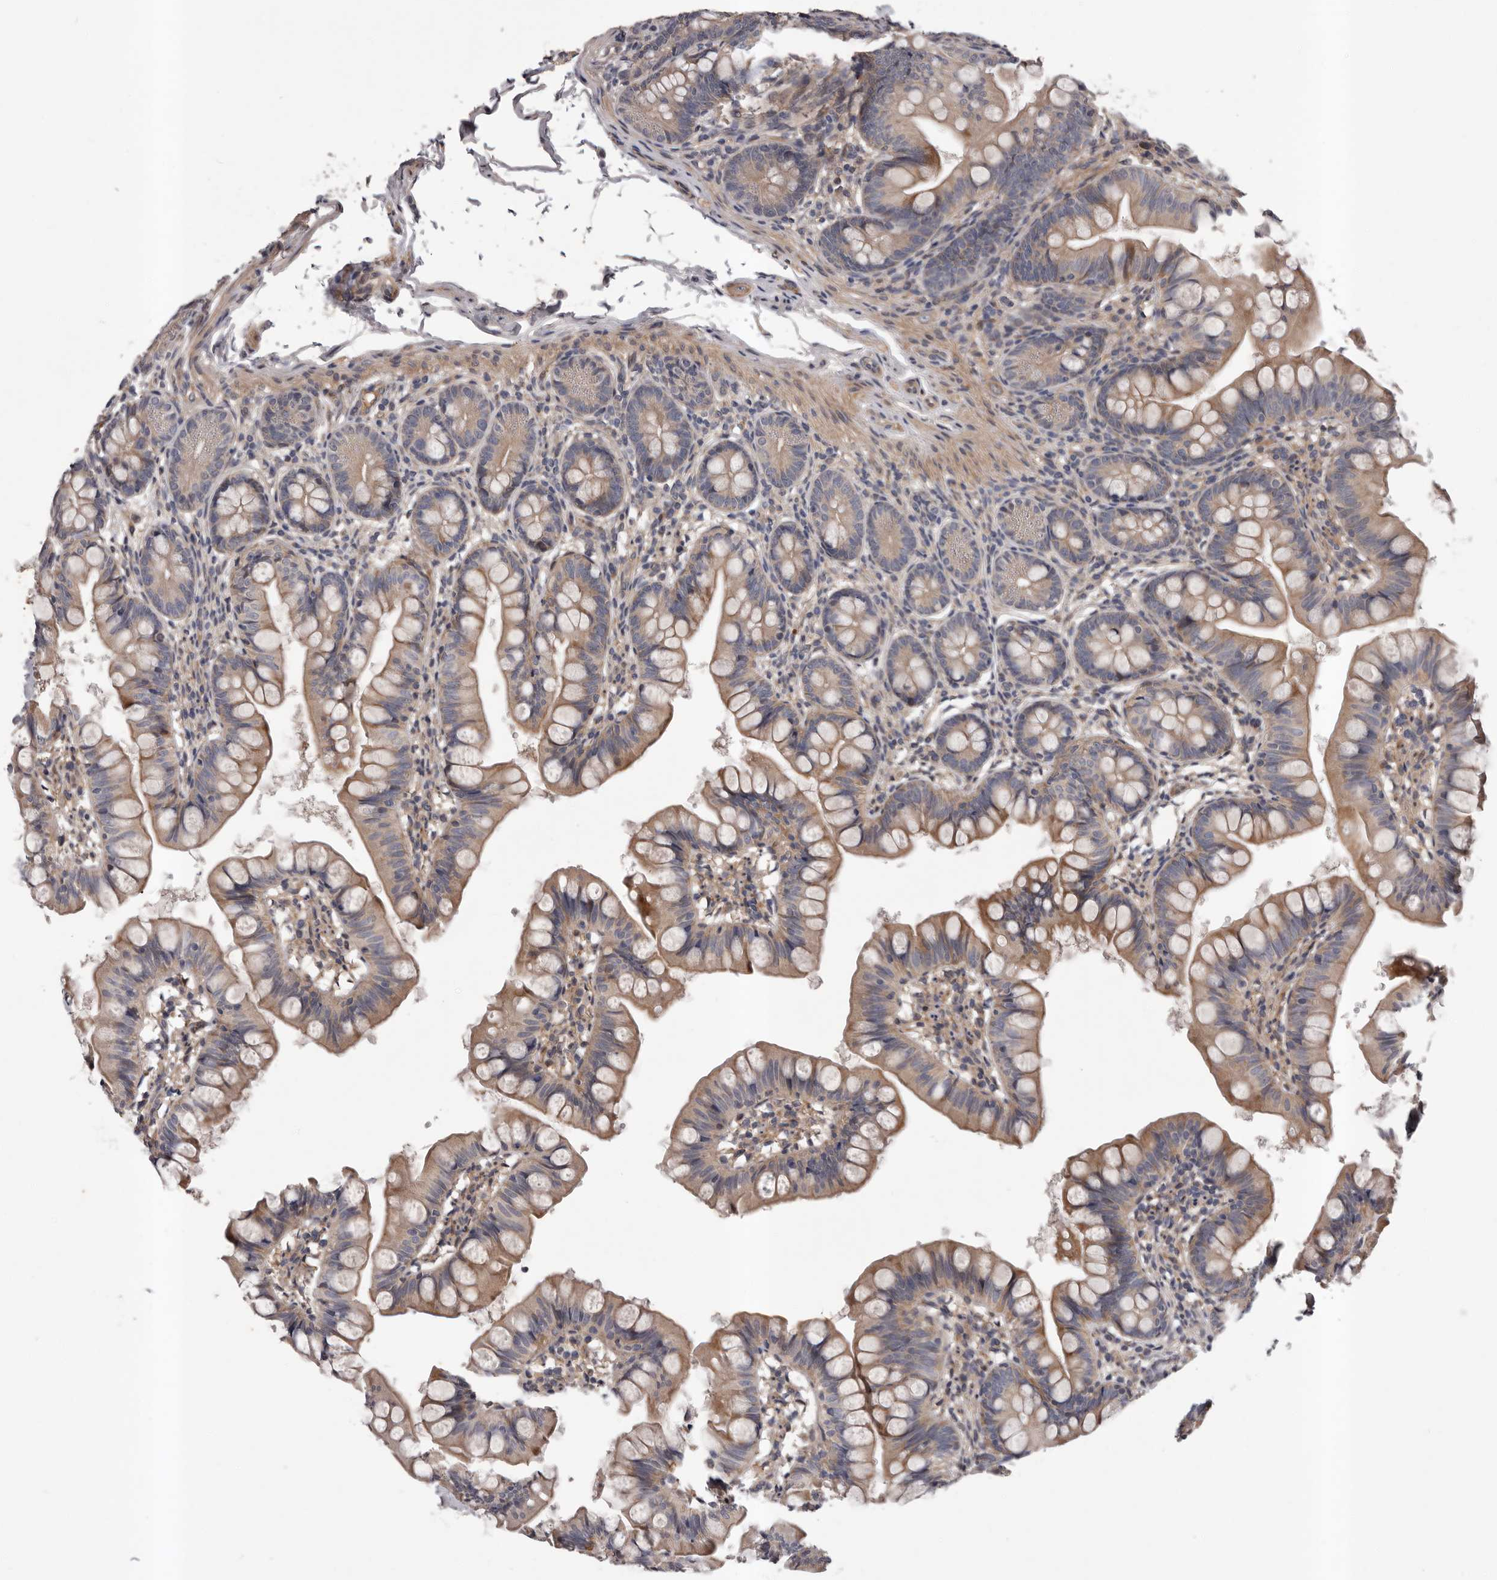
{"staining": {"intensity": "weak", "quantity": ">75%", "location": "cytoplasmic/membranous"}, "tissue": "small intestine", "cell_type": "Glandular cells", "image_type": "normal", "snomed": [{"axis": "morphology", "description": "Normal tissue, NOS"}, {"axis": "topography", "description": "Small intestine"}], "caption": "This photomicrograph displays IHC staining of unremarkable small intestine, with low weak cytoplasmic/membranous positivity in approximately >75% of glandular cells.", "gene": "PRKD1", "patient": {"sex": "male", "age": 7}}